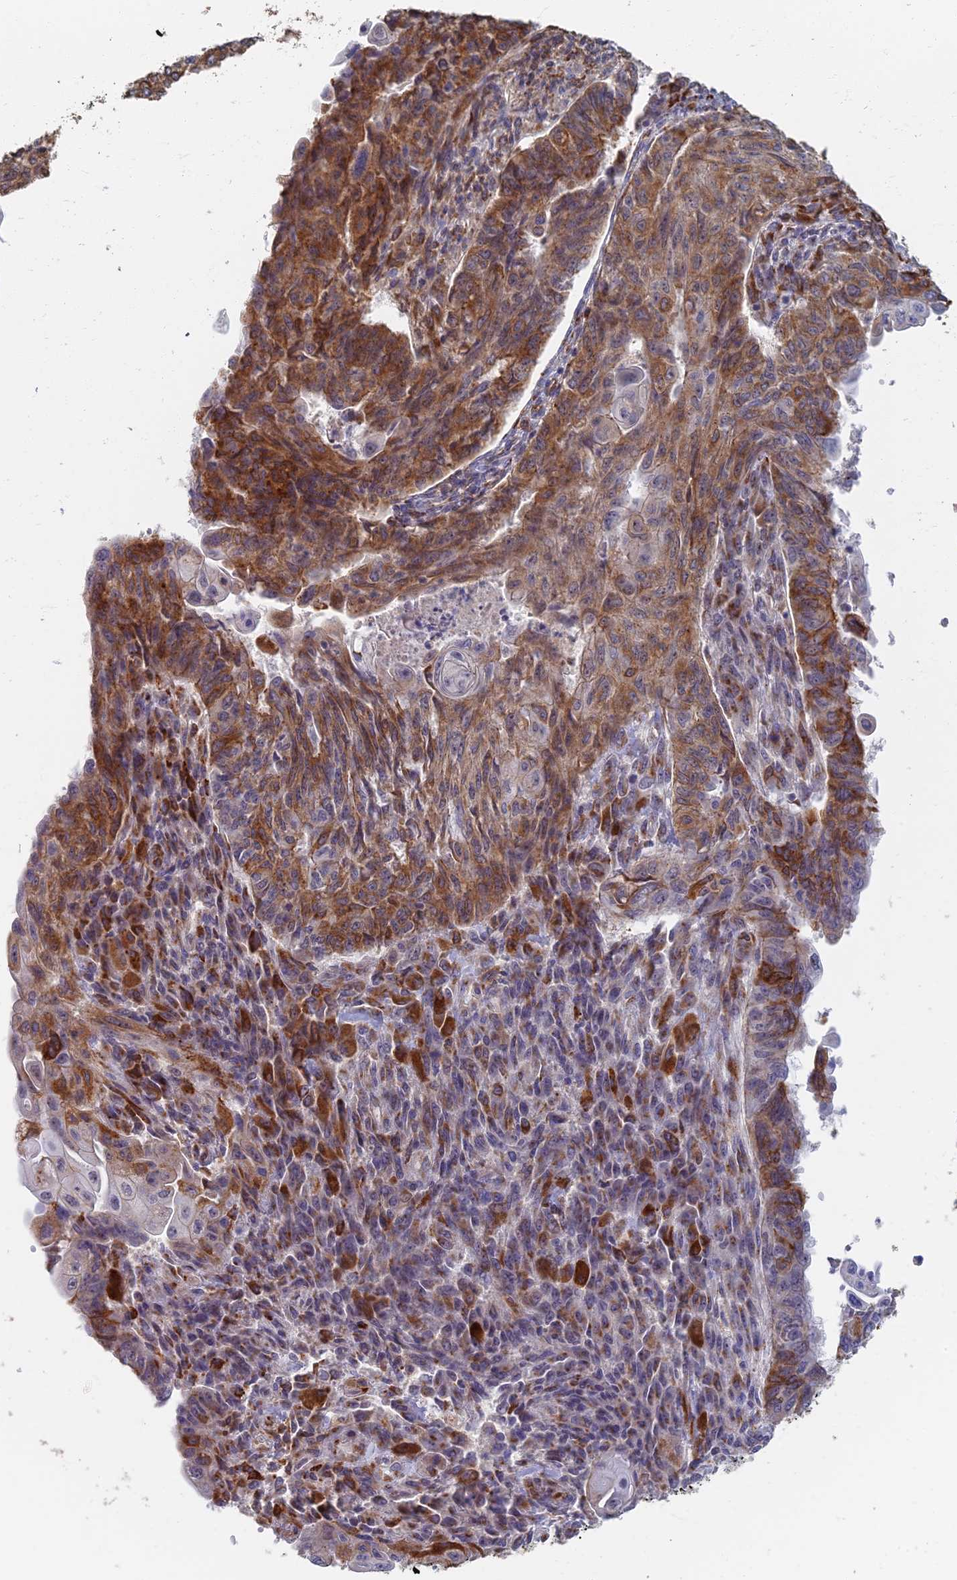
{"staining": {"intensity": "moderate", "quantity": "25%-75%", "location": "cytoplasmic/membranous"}, "tissue": "endometrial cancer", "cell_type": "Tumor cells", "image_type": "cancer", "snomed": [{"axis": "morphology", "description": "Adenocarcinoma, NOS"}, {"axis": "topography", "description": "Endometrium"}], "caption": "Immunohistochemical staining of human adenocarcinoma (endometrial) displays moderate cytoplasmic/membranous protein expression in about 25%-75% of tumor cells.", "gene": "GPATCH1", "patient": {"sex": "female", "age": 32}}